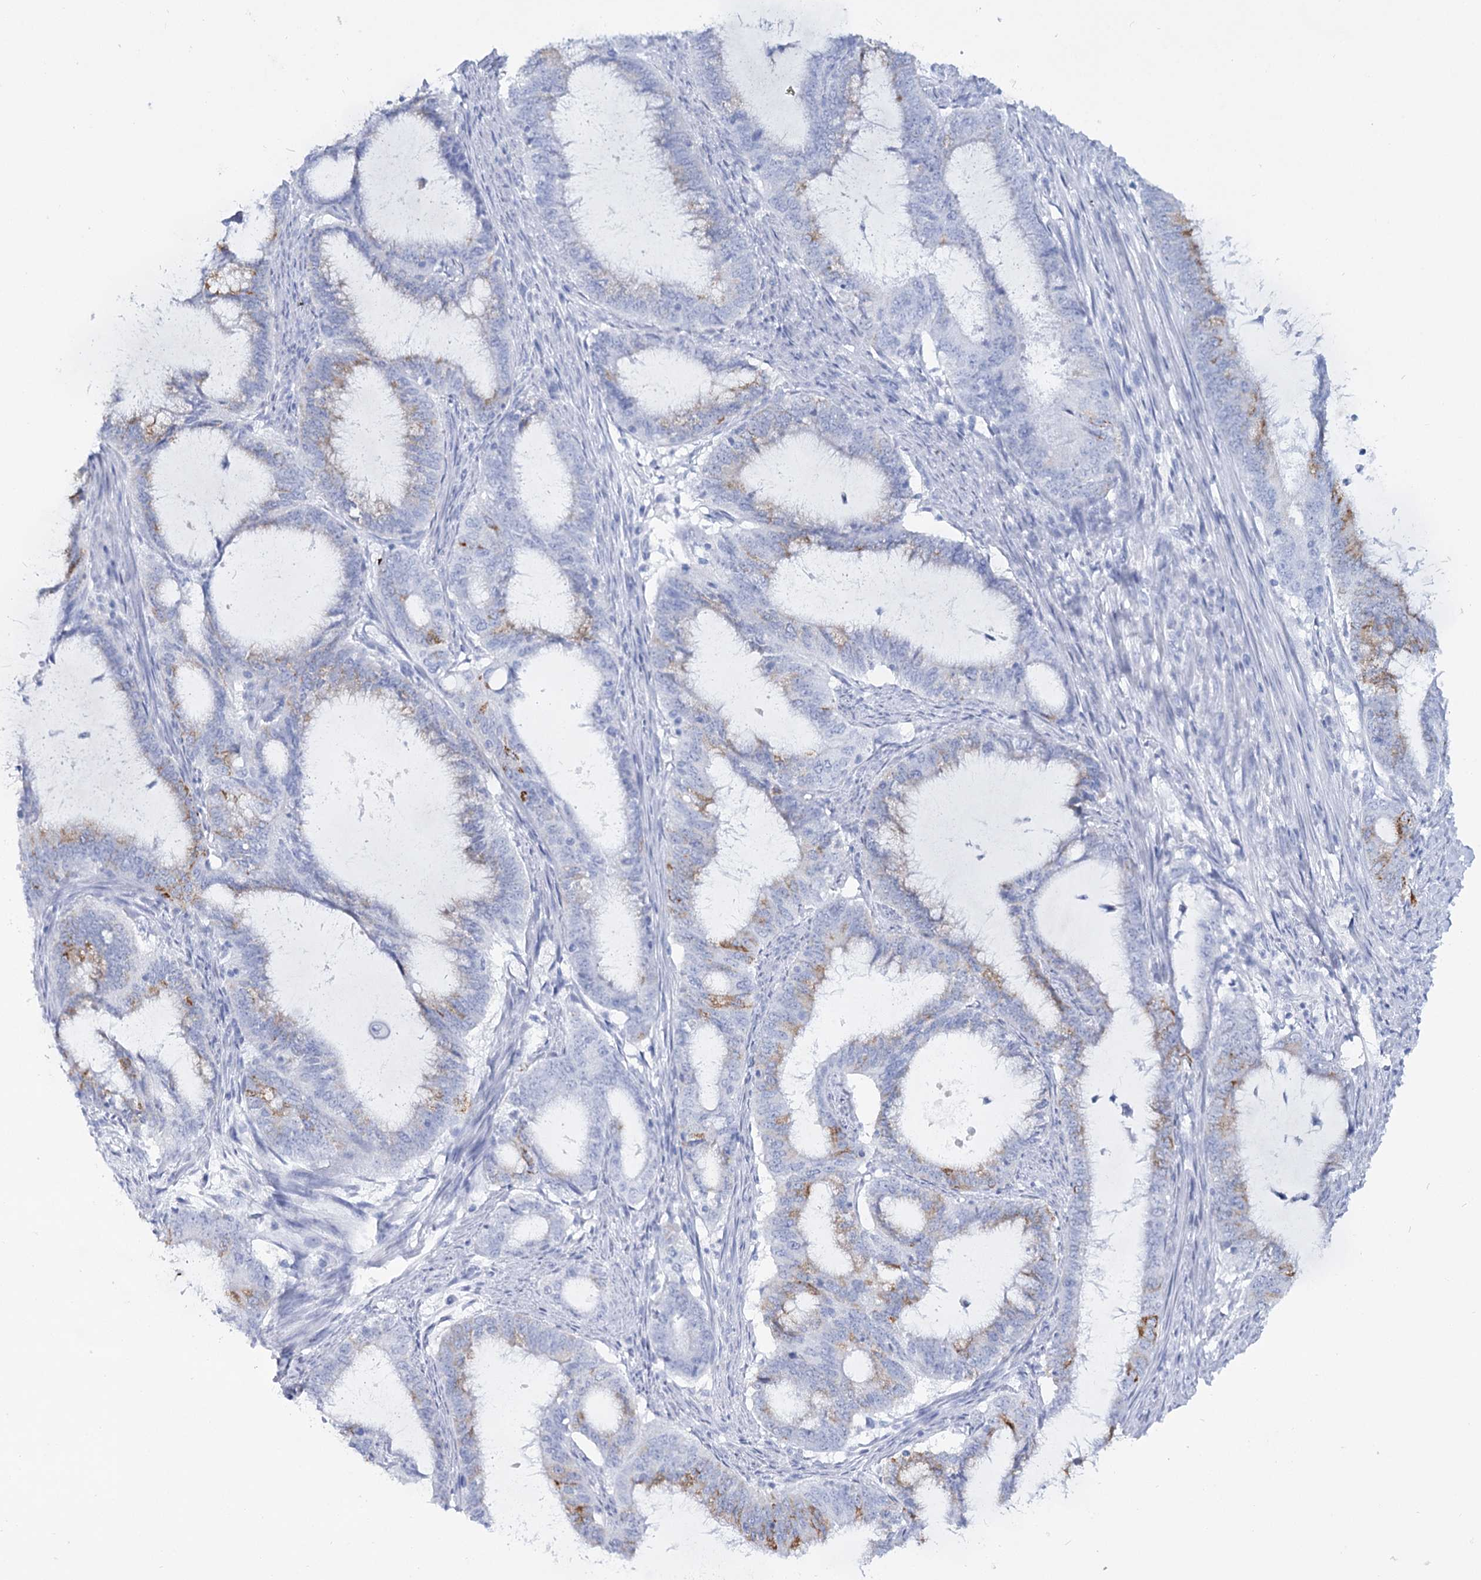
{"staining": {"intensity": "moderate", "quantity": "<25%", "location": "cytoplasmic/membranous"}, "tissue": "endometrial cancer", "cell_type": "Tumor cells", "image_type": "cancer", "snomed": [{"axis": "morphology", "description": "Adenocarcinoma, NOS"}, {"axis": "topography", "description": "Endometrium"}], "caption": "Endometrial adenocarcinoma was stained to show a protein in brown. There is low levels of moderate cytoplasmic/membranous staining in approximately <25% of tumor cells.", "gene": "RNF186", "patient": {"sex": "female", "age": 51}}